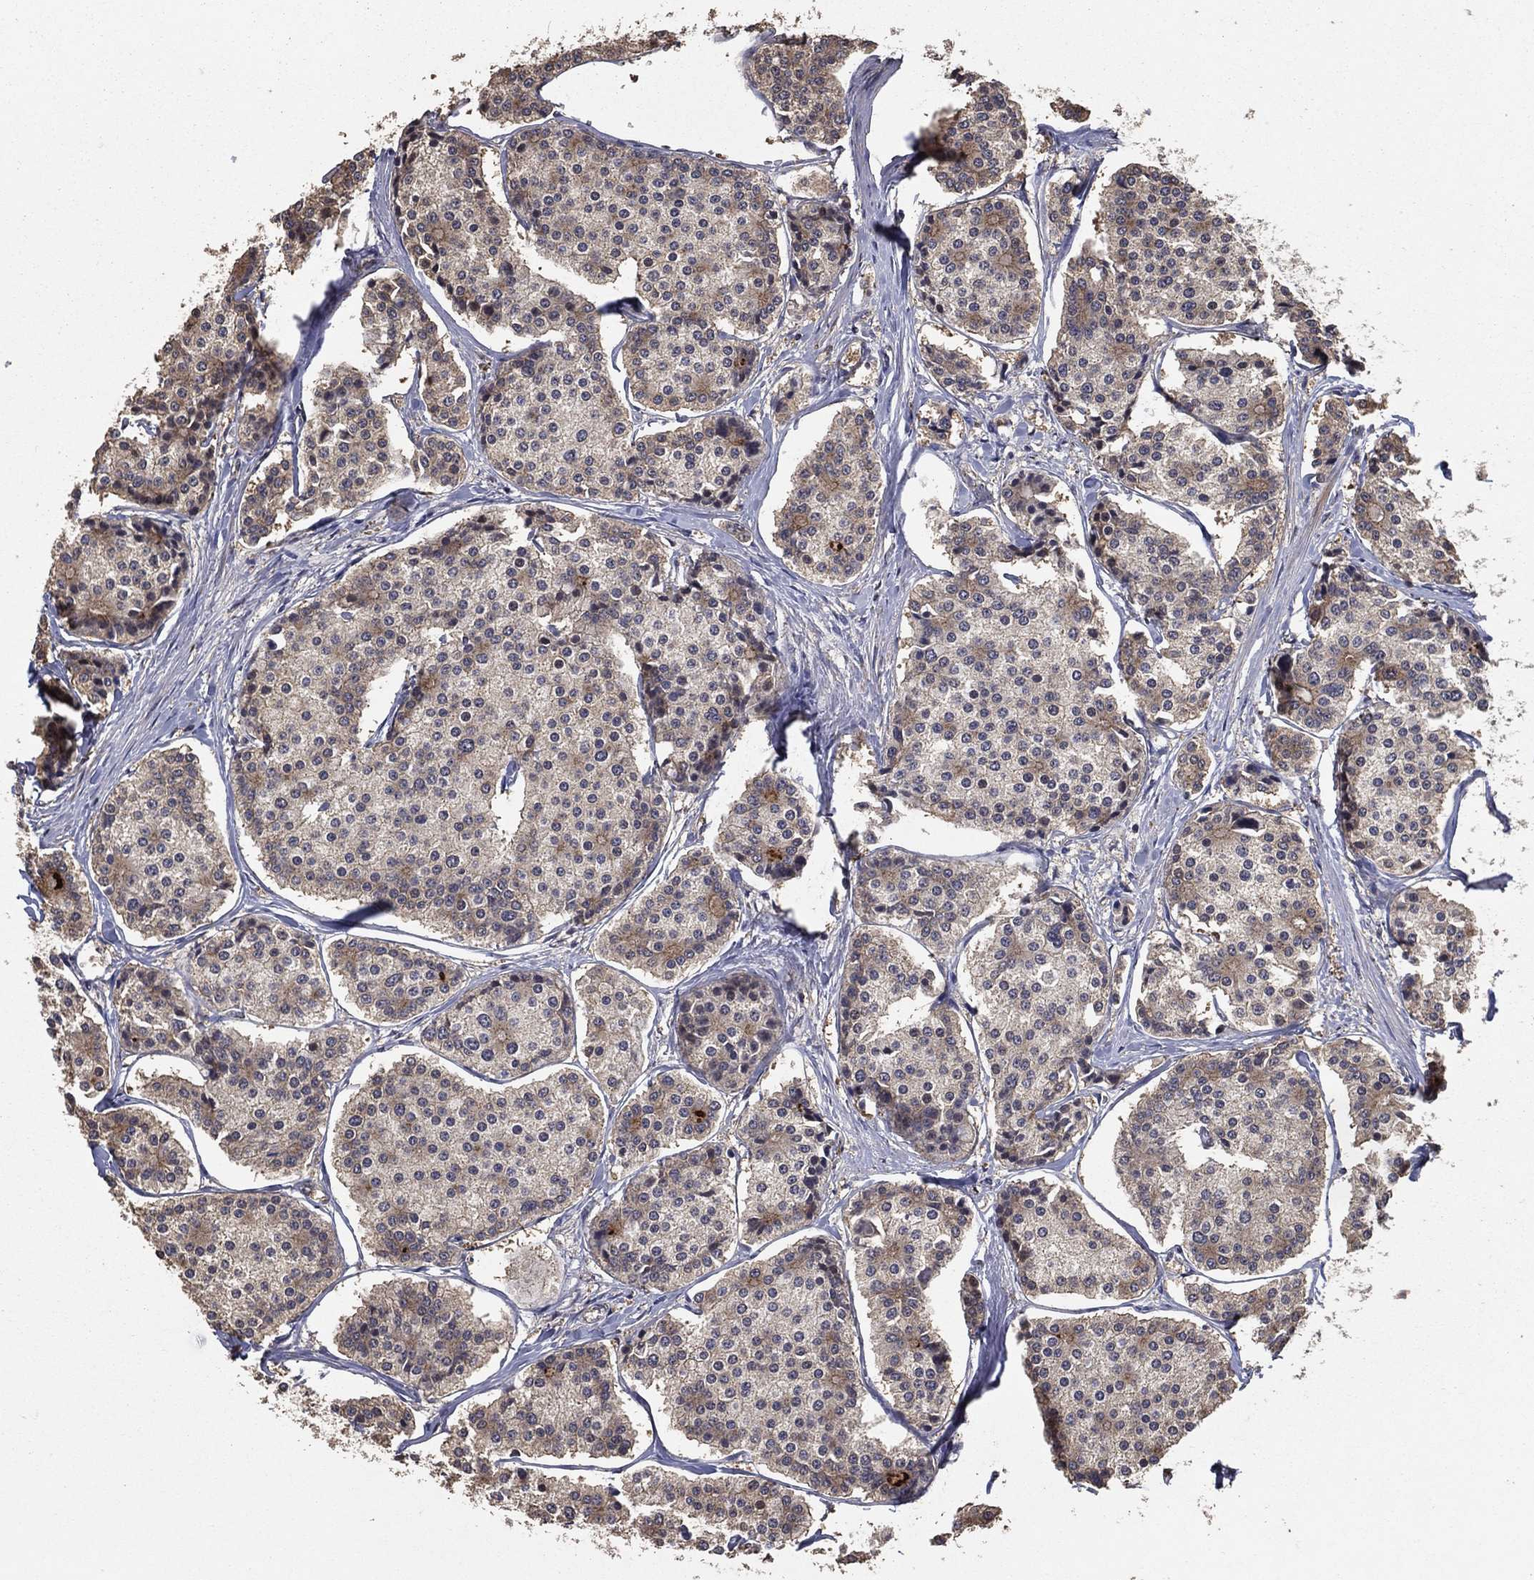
{"staining": {"intensity": "weak", "quantity": "25%-75%", "location": "cytoplasmic/membranous"}, "tissue": "carcinoid", "cell_type": "Tumor cells", "image_type": "cancer", "snomed": [{"axis": "morphology", "description": "Carcinoid, malignant, NOS"}, {"axis": "topography", "description": "Small intestine"}], "caption": "A photomicrograph showing weak cytoplasmic/membranous expression in approximately 25%-75% of tumor cells in carcinoid, as visualized by brown immunohistochemical staining.", "gene": "PCNT", "patient": {"sex": "female", "age": 65}}